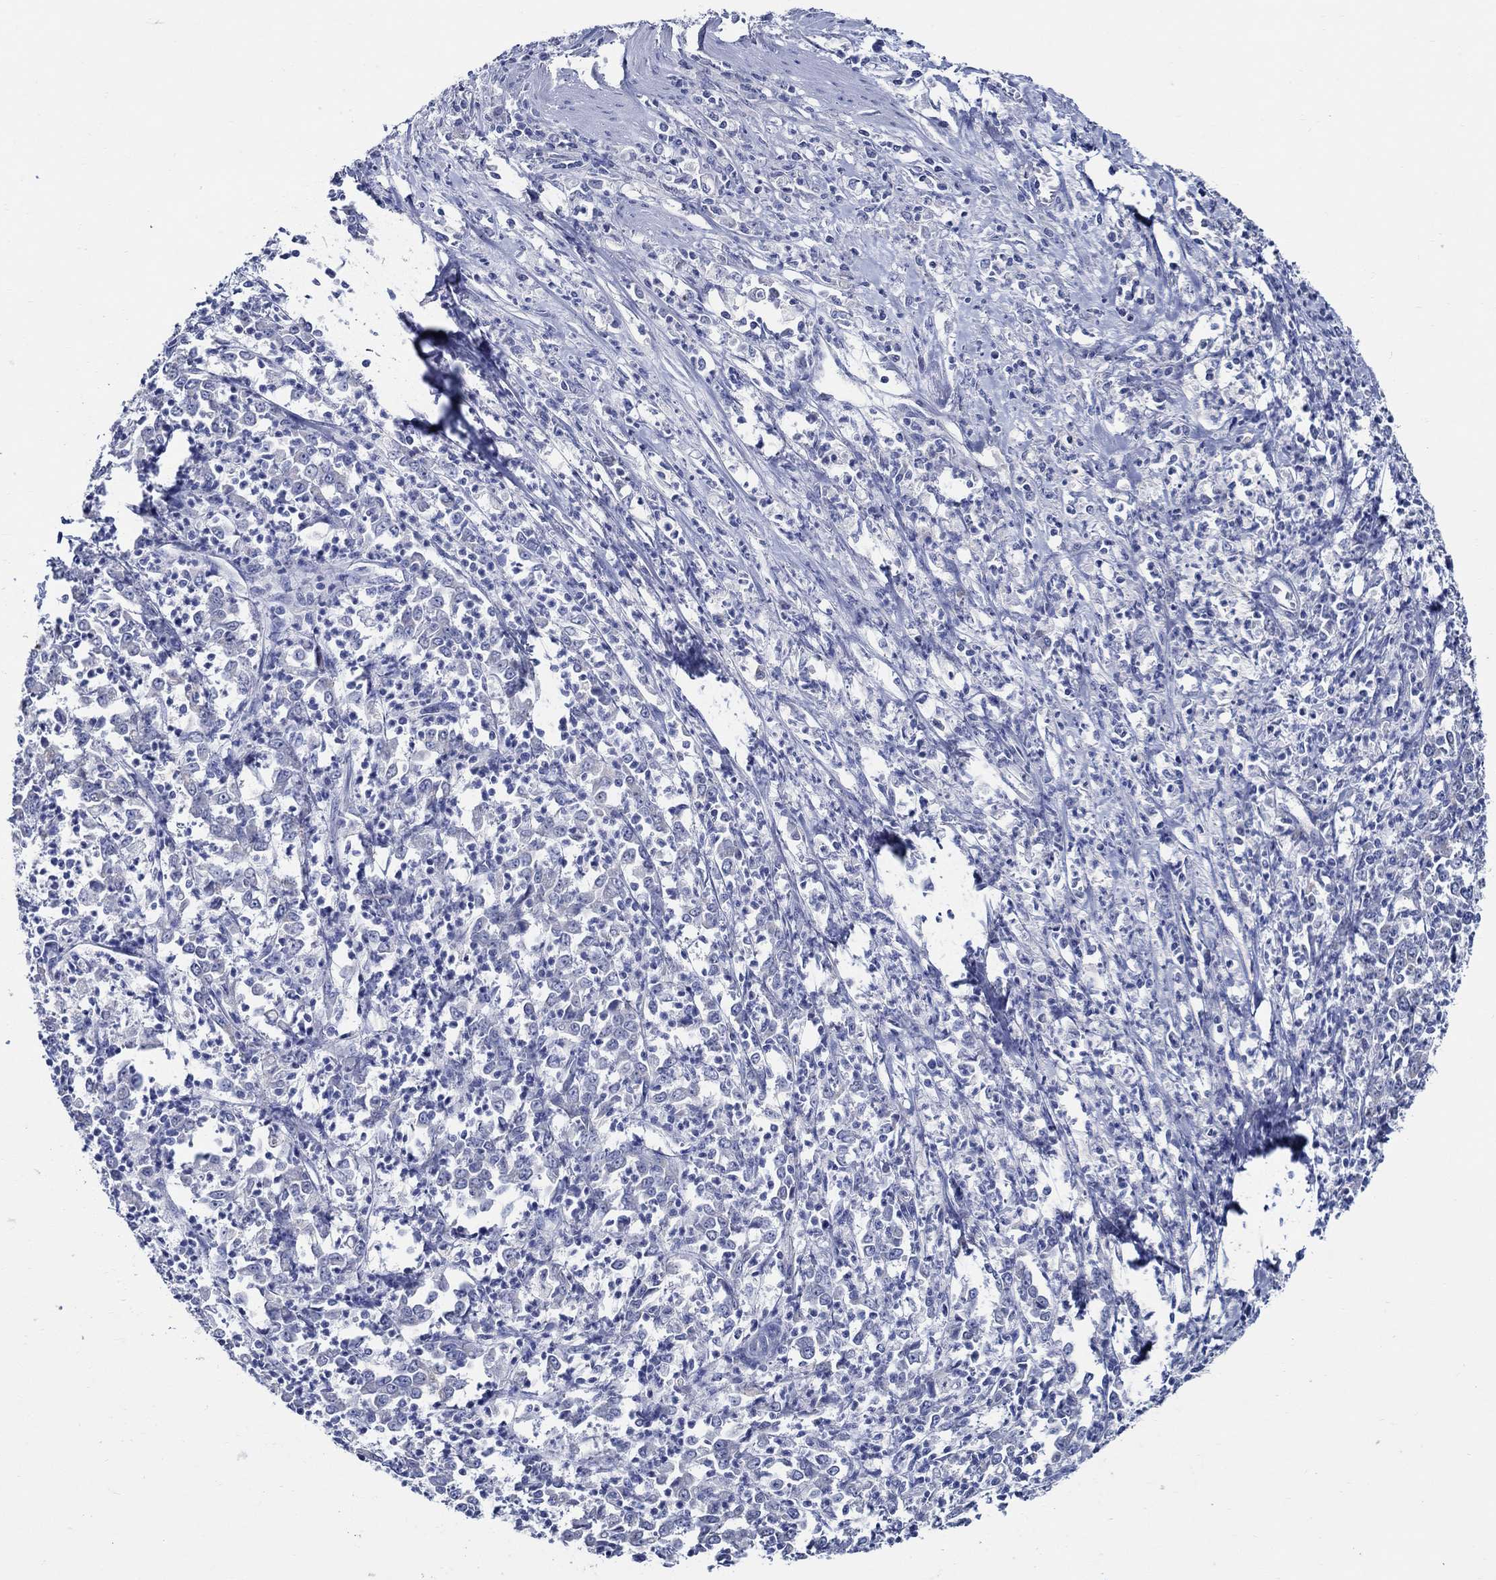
{"staining": {"intensity": "negative", "quantity": "none", "location": "none"}, "tissue": "stomach cancer", "cell_type": "Tumor cells", "image_type": "cancer", "snomed": [{"axis": "morphology", "description": "Adenocarcinoma, NOS"}, {"axis": "topography", "description": "Stomach, lower"}], "caption": "A photomicrograph of human stomach cancer (adenocarcinoma) is negative for staining in tumor cells.", "gene": "SKOR1", "patient": {"sex": "female", "age": 71}}